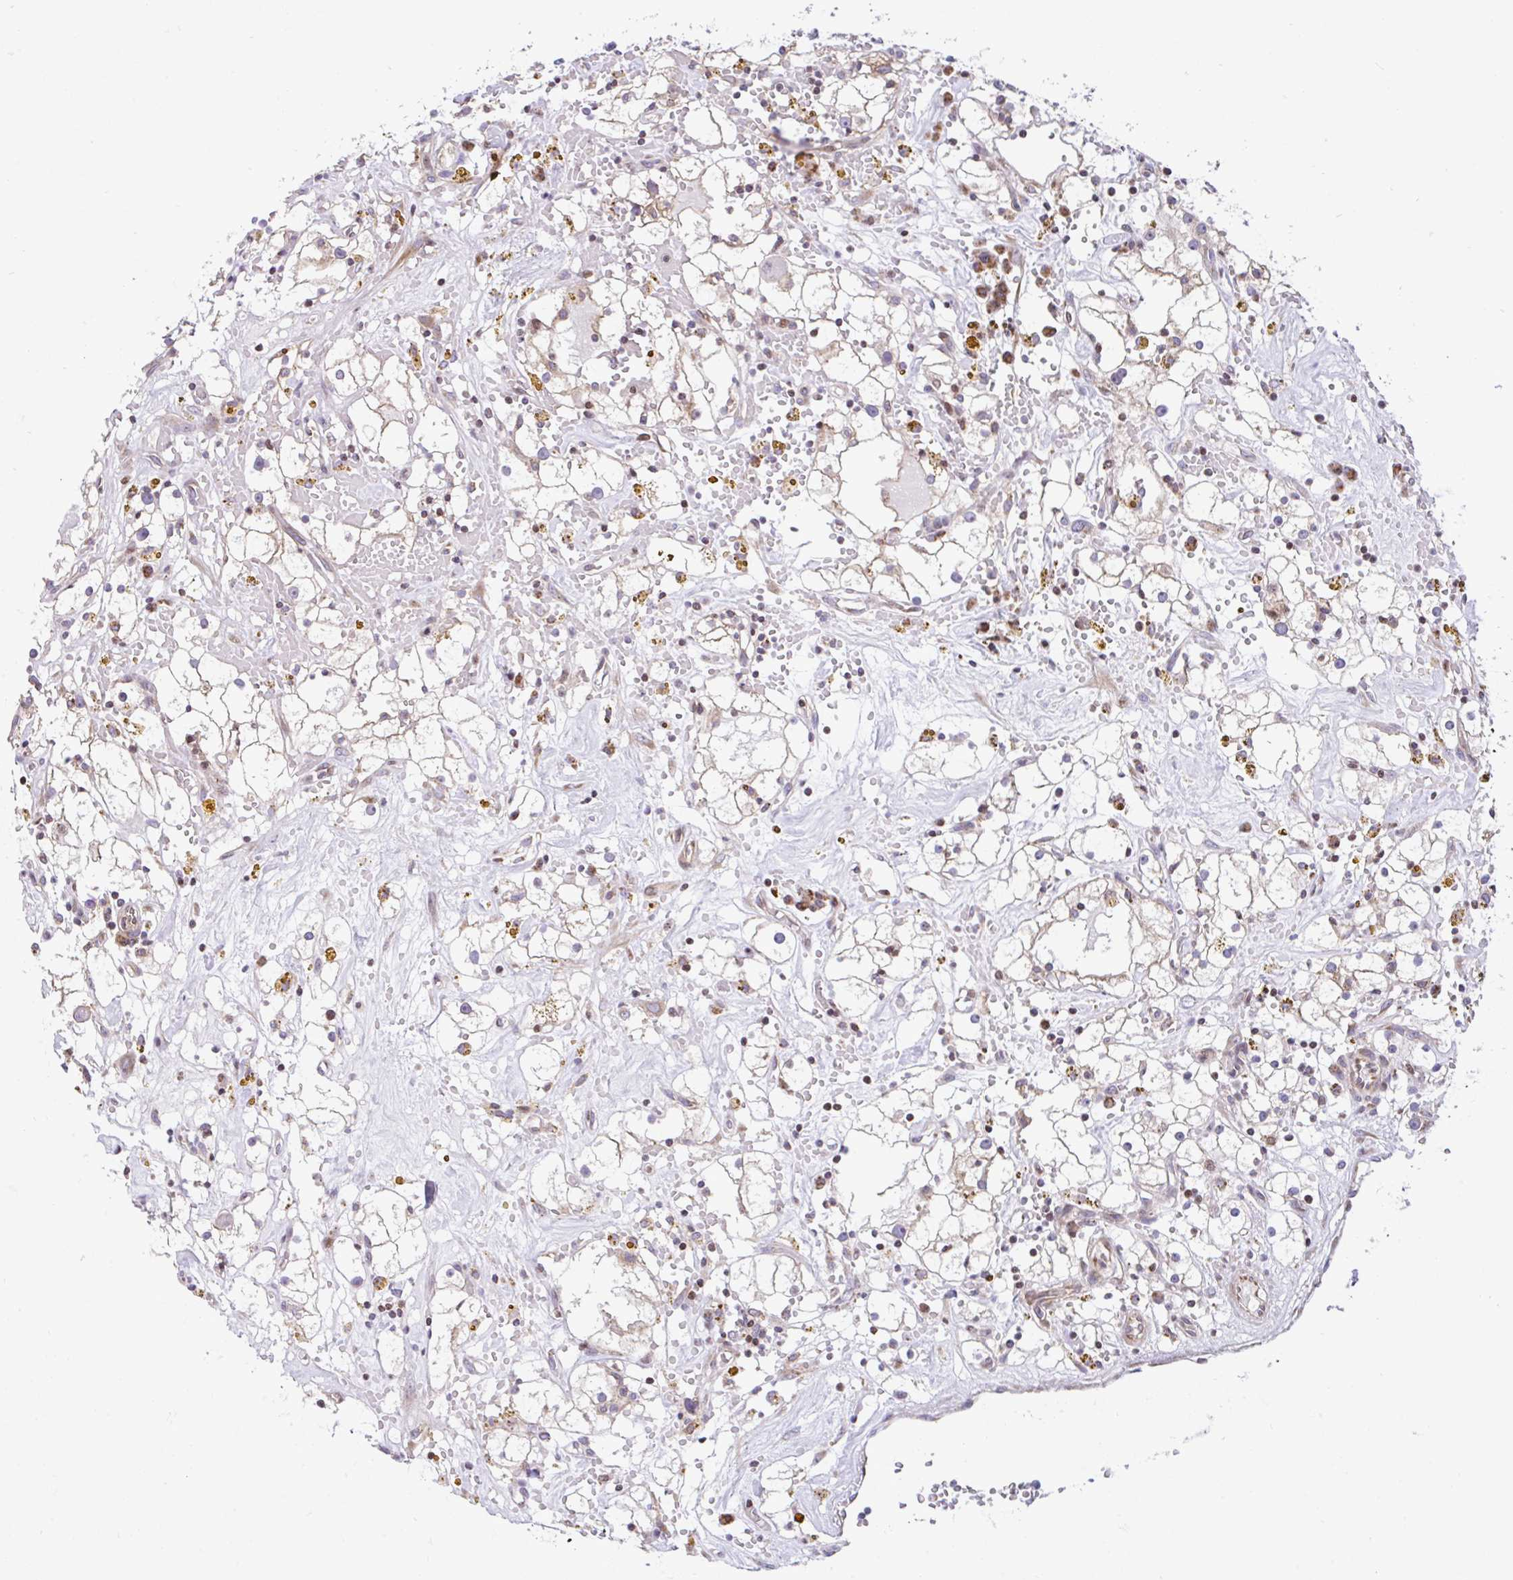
{"staining": {"intensity": "negative", "quantity": "none", "location": "none"}, "tissue": "renal cancer", "cell_type": "Tumor cells", "image_type": "cancer", "snomed": [{"axis": "morphology", "description": "Adenocarcinoma, NOS"}, {"axis": "topography", "description": "Kidney"}], "caption": "There is no significant staining in tumor cells of adenocarcinoma (renal). (DAB (3,3'-diaminobenzidine) immunohistochemistry visualized using brightfield microscopy, high magnification).", "gene": "FIGNL1", "patient": {"sex": "male", "age": 56}}